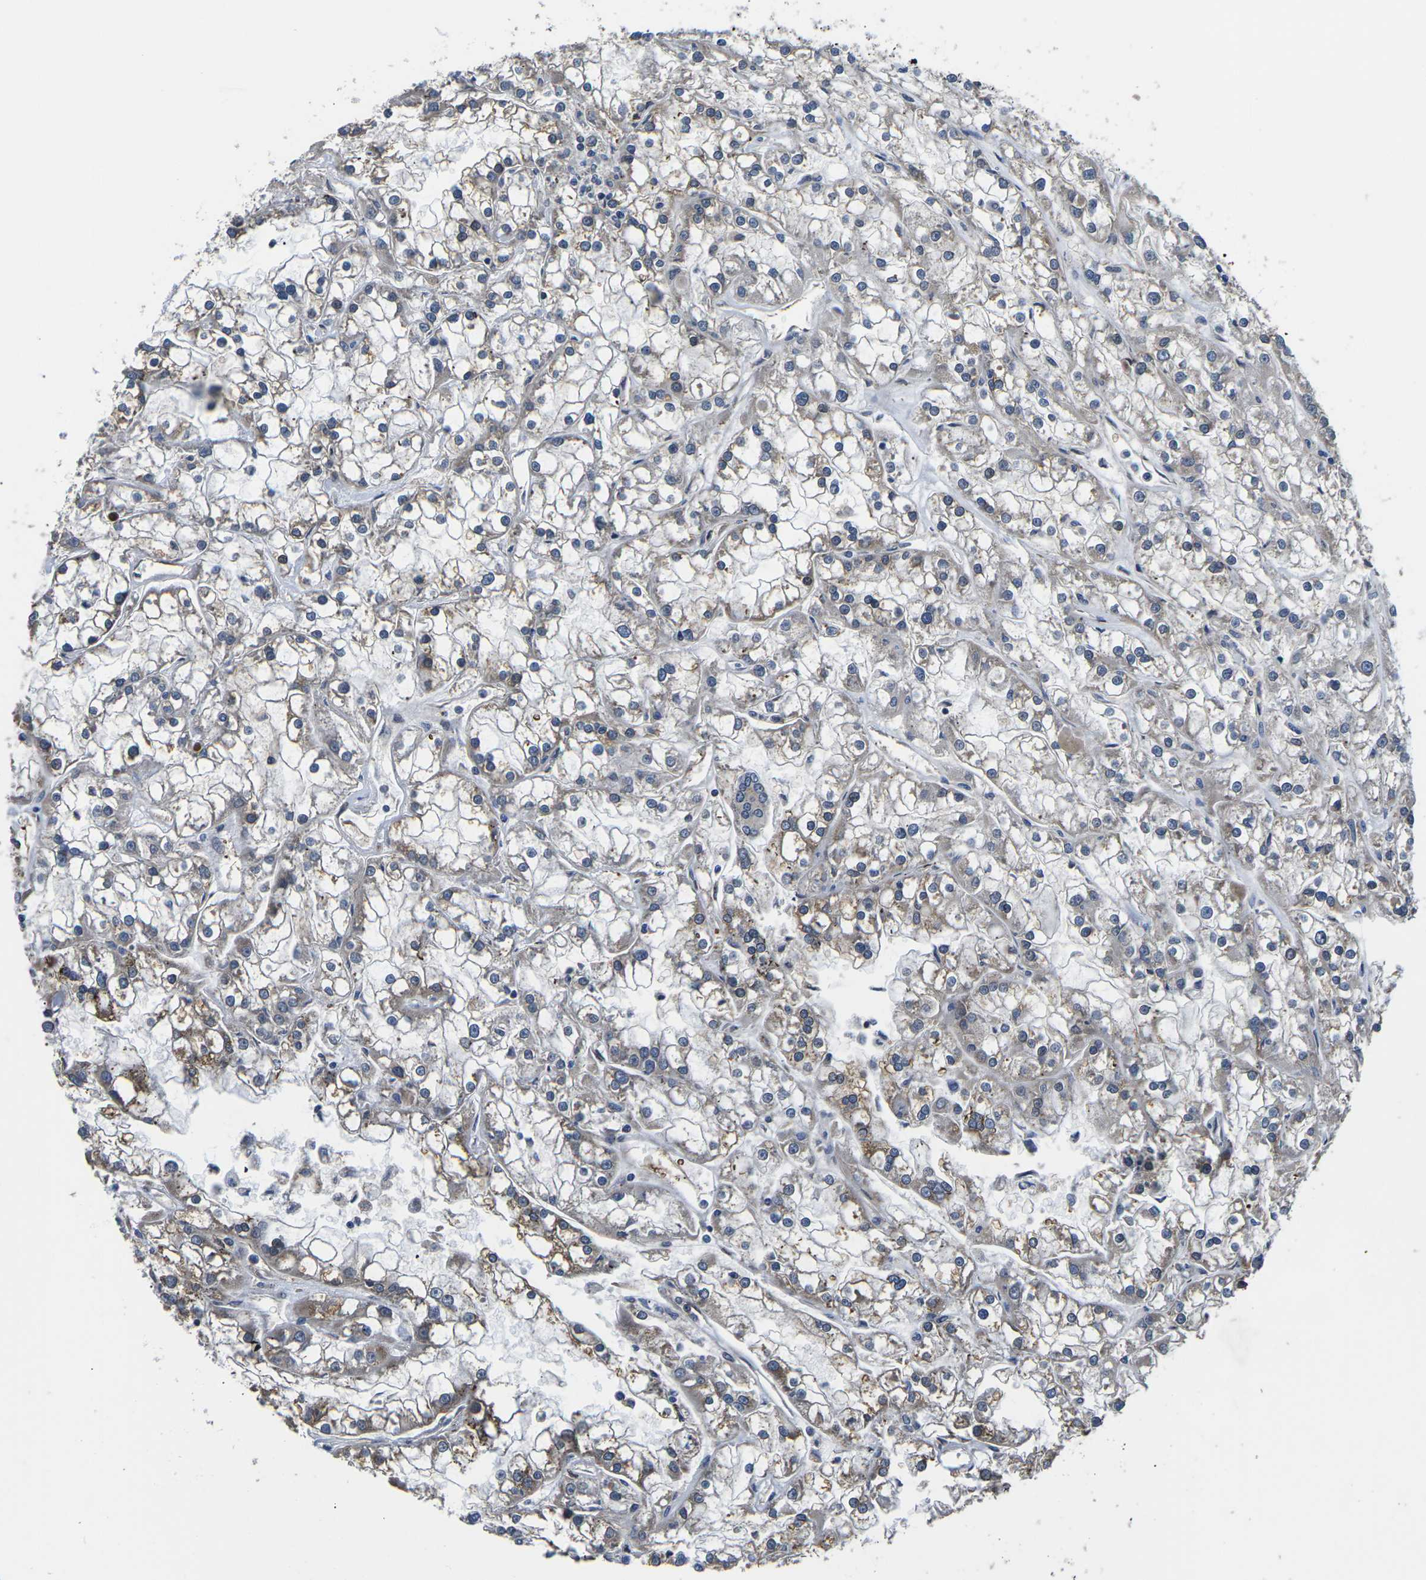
{"staining": {"intensity": "weak", "quantity": "25%-75%", "location": "cytoplasmic/membranous"}, "tissue": "renal cancer", "cell_type": "Tumor cells", "image_type": "cancer", "snomed": [{"axis": "morphology", "description": "Adenocarcinoma, NOS"}, {"axis": "topography", "description": "Kidney"}], "caption": "Tumor cells demonstrate low levels of weak cytoplasmic/membranous expression in about 25%-75% of cells in human renal cancer (adenocarcinoma). (DAB (3,3'-diaminobenzidine) = brown stain, brightfield microscopy at high magnification).", "gene": "SNX10", "patient": {"sex": "female", "age": 52}}